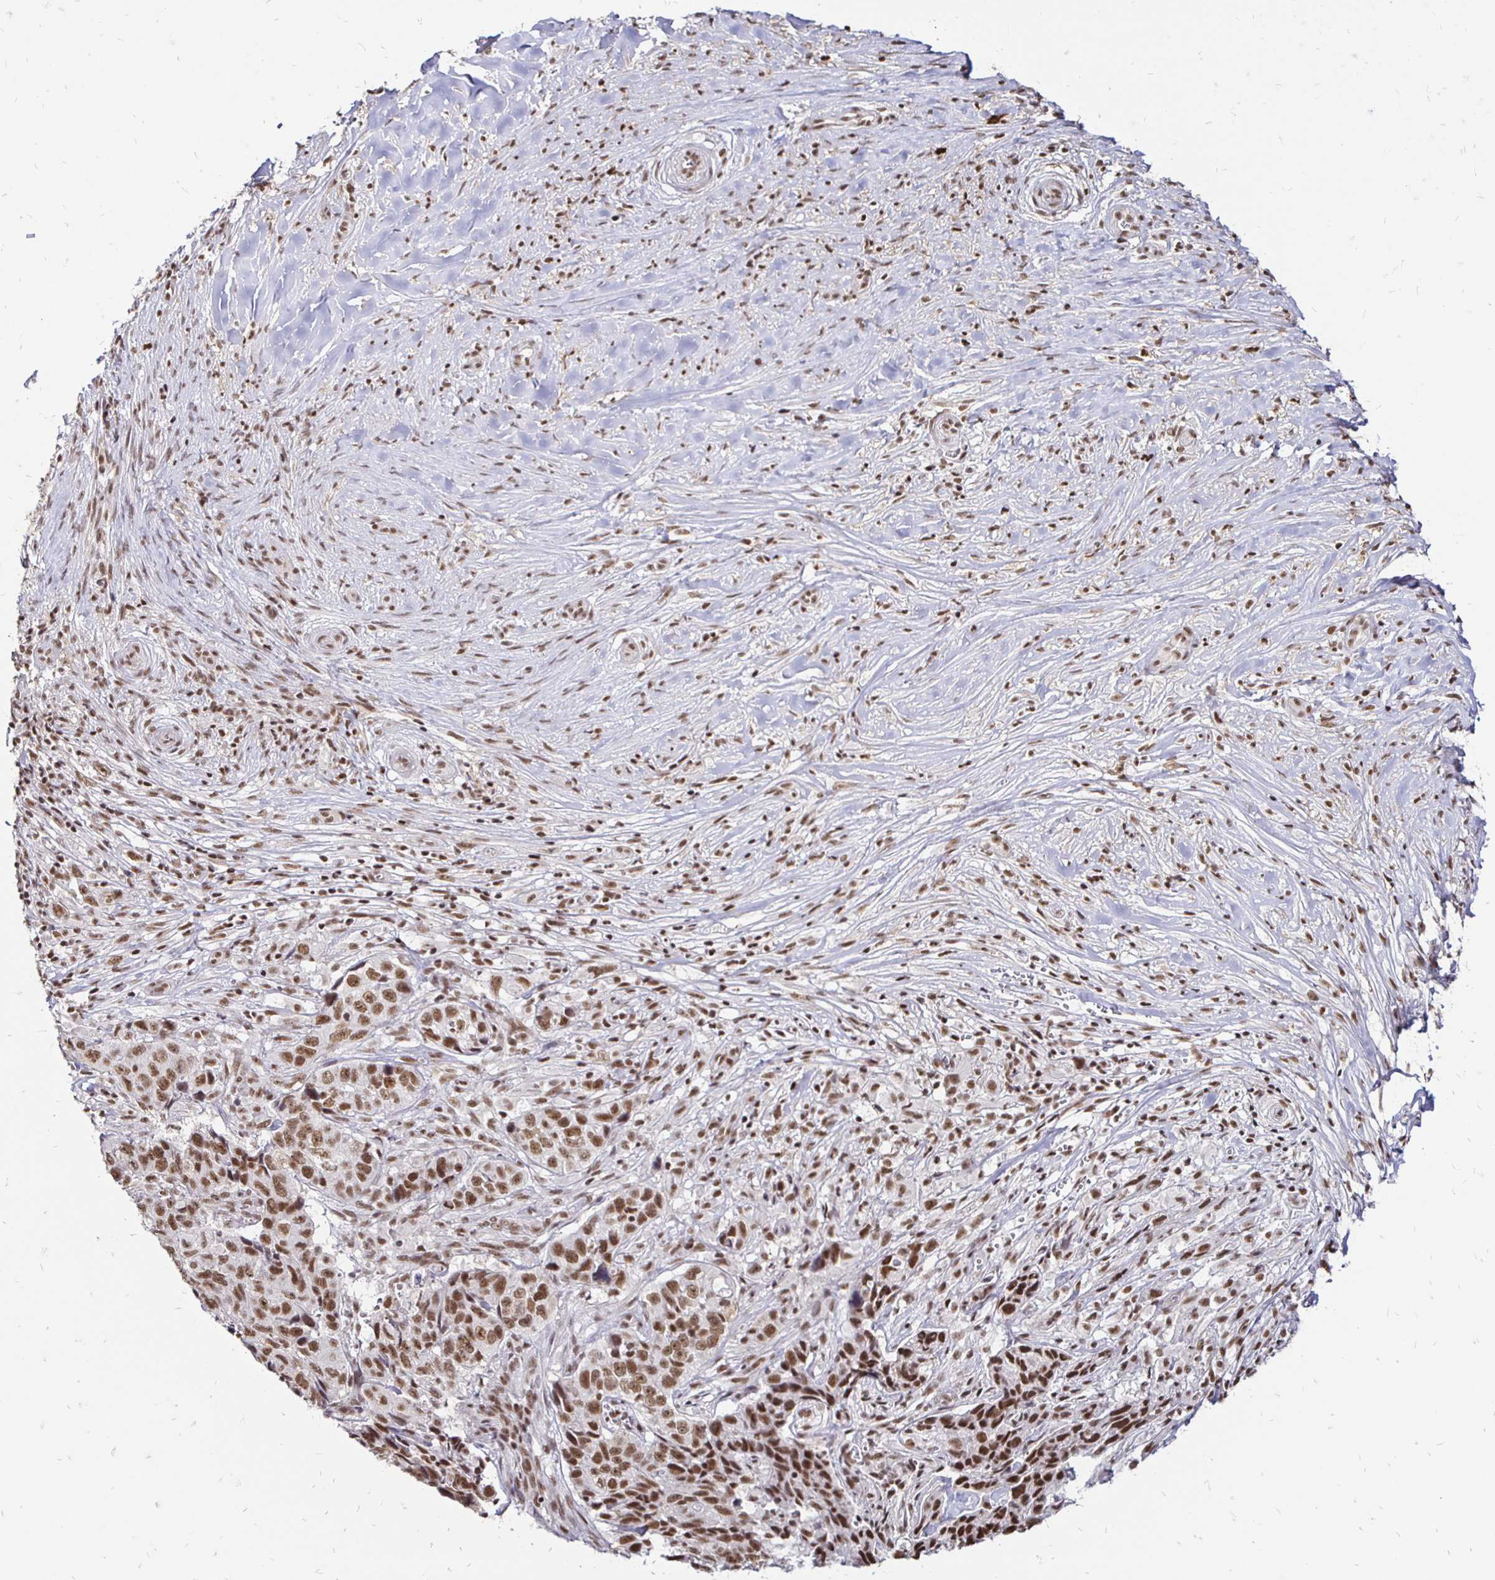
{"staining": {"intensity": "moderate", "quantity": ">75%", "location": "nuclear"}, "tissue": "skin cancer", "cell_type": "Tumor cells", "image_type": "cancer", "snomed": [{"axis": "morphology", "description": "Basal cell carcinoma"}, {"axis": "topography", "description": "Skin"}], "caption": "Brown immunohistochemical staining in human skin cancer (basal cell carcinoma) shows moderate nuclear positivity in approximately >75% of tumor cells.", "gene": "SIN3A", "patient": {"sex": "female", "age": 82}}